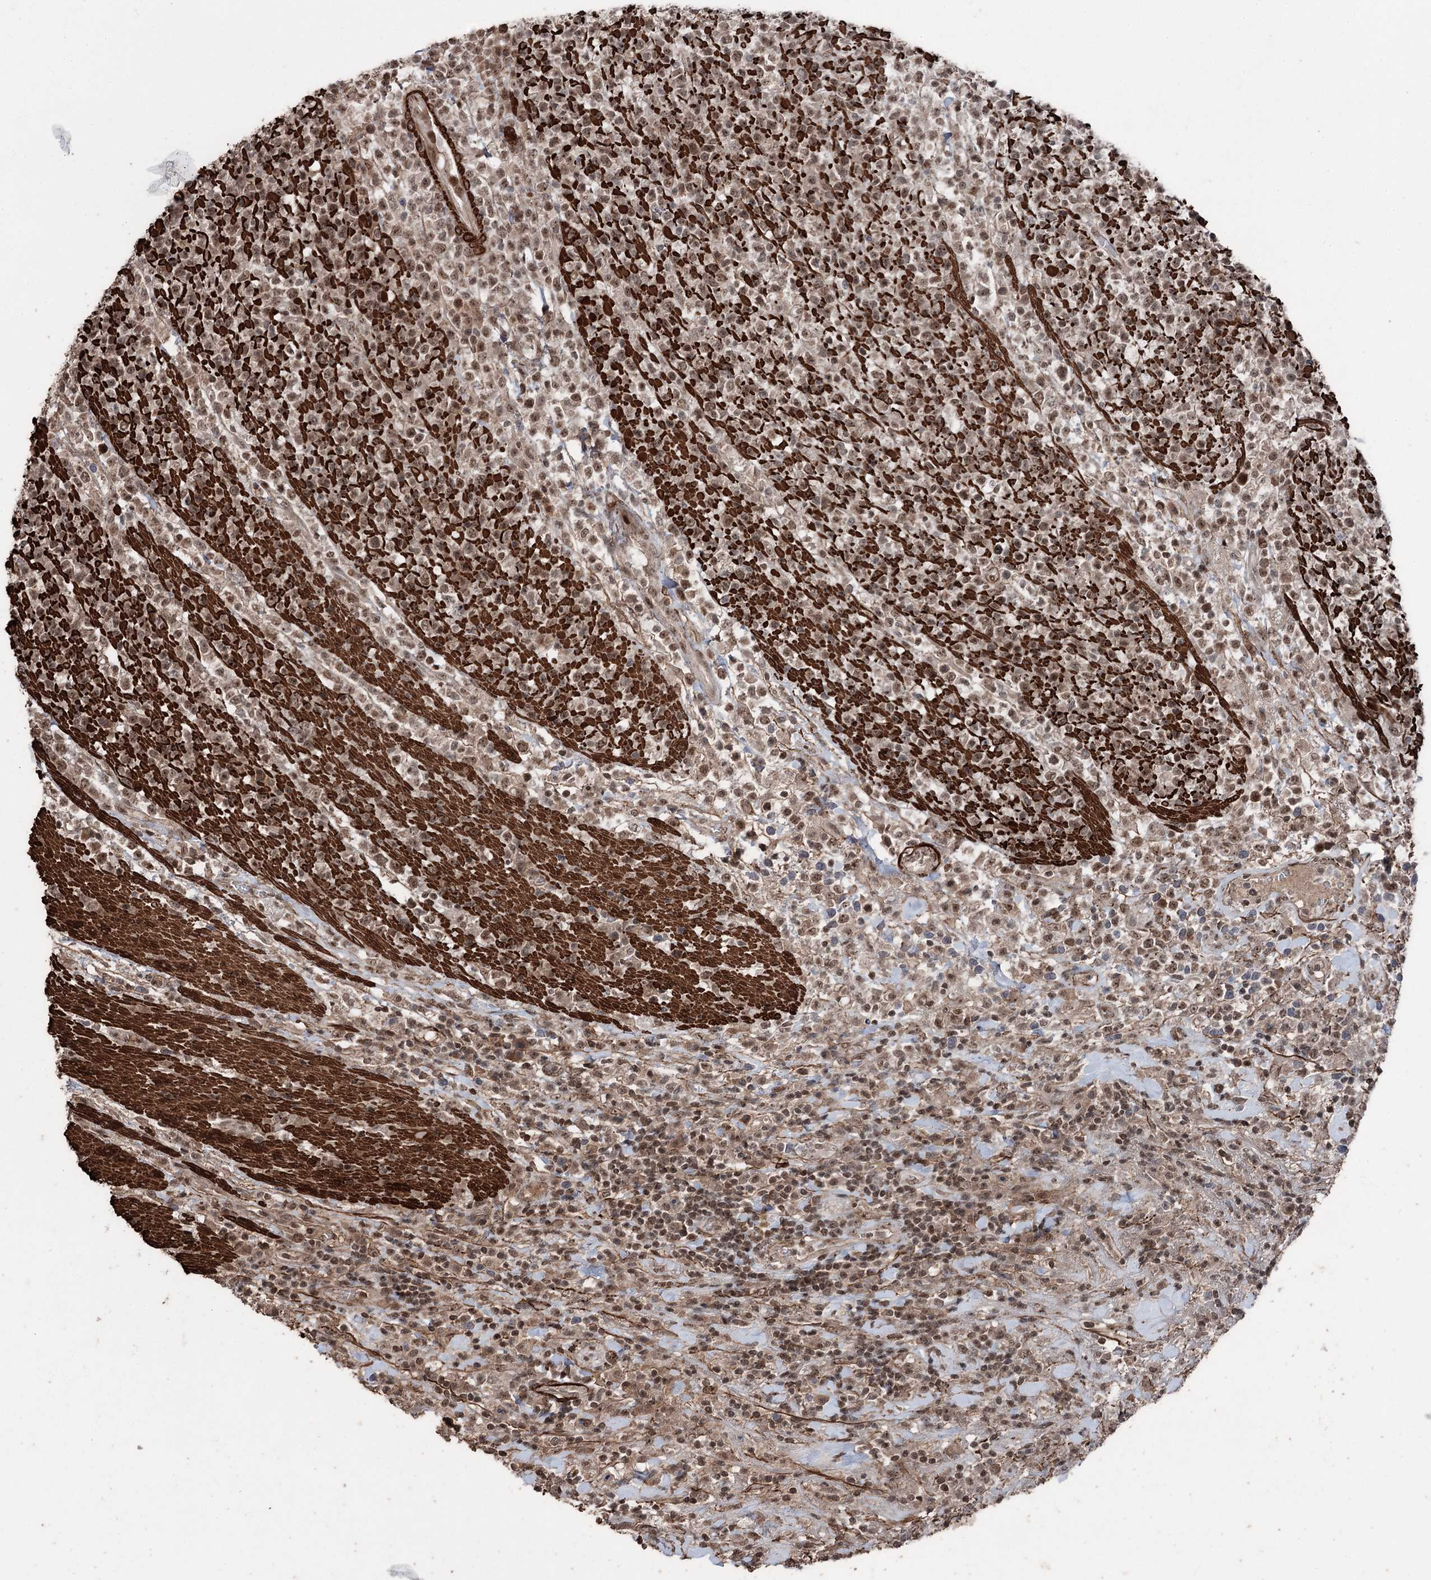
{"staining": {"intensity": "moderate", "quantity": ">75%", "location": "nuclear"}, "tissue": "lymphoma", "cell_type": "Tumor cells", "image_type": "cancer", "snomed": [{"axis": "morphology", "description": "Malignant lymphoma, non-Hodgkin's type, High grade"}, {"axis": "topography", "description": "Colon"}], "caption": "Lymphoma was stained to show a protein in brown. There is medium levels of moderate nuclear staining in approximately >75% of tumor cells.", "gene": "CCDC82", "patient": {"sex": "female", "age": 53}}